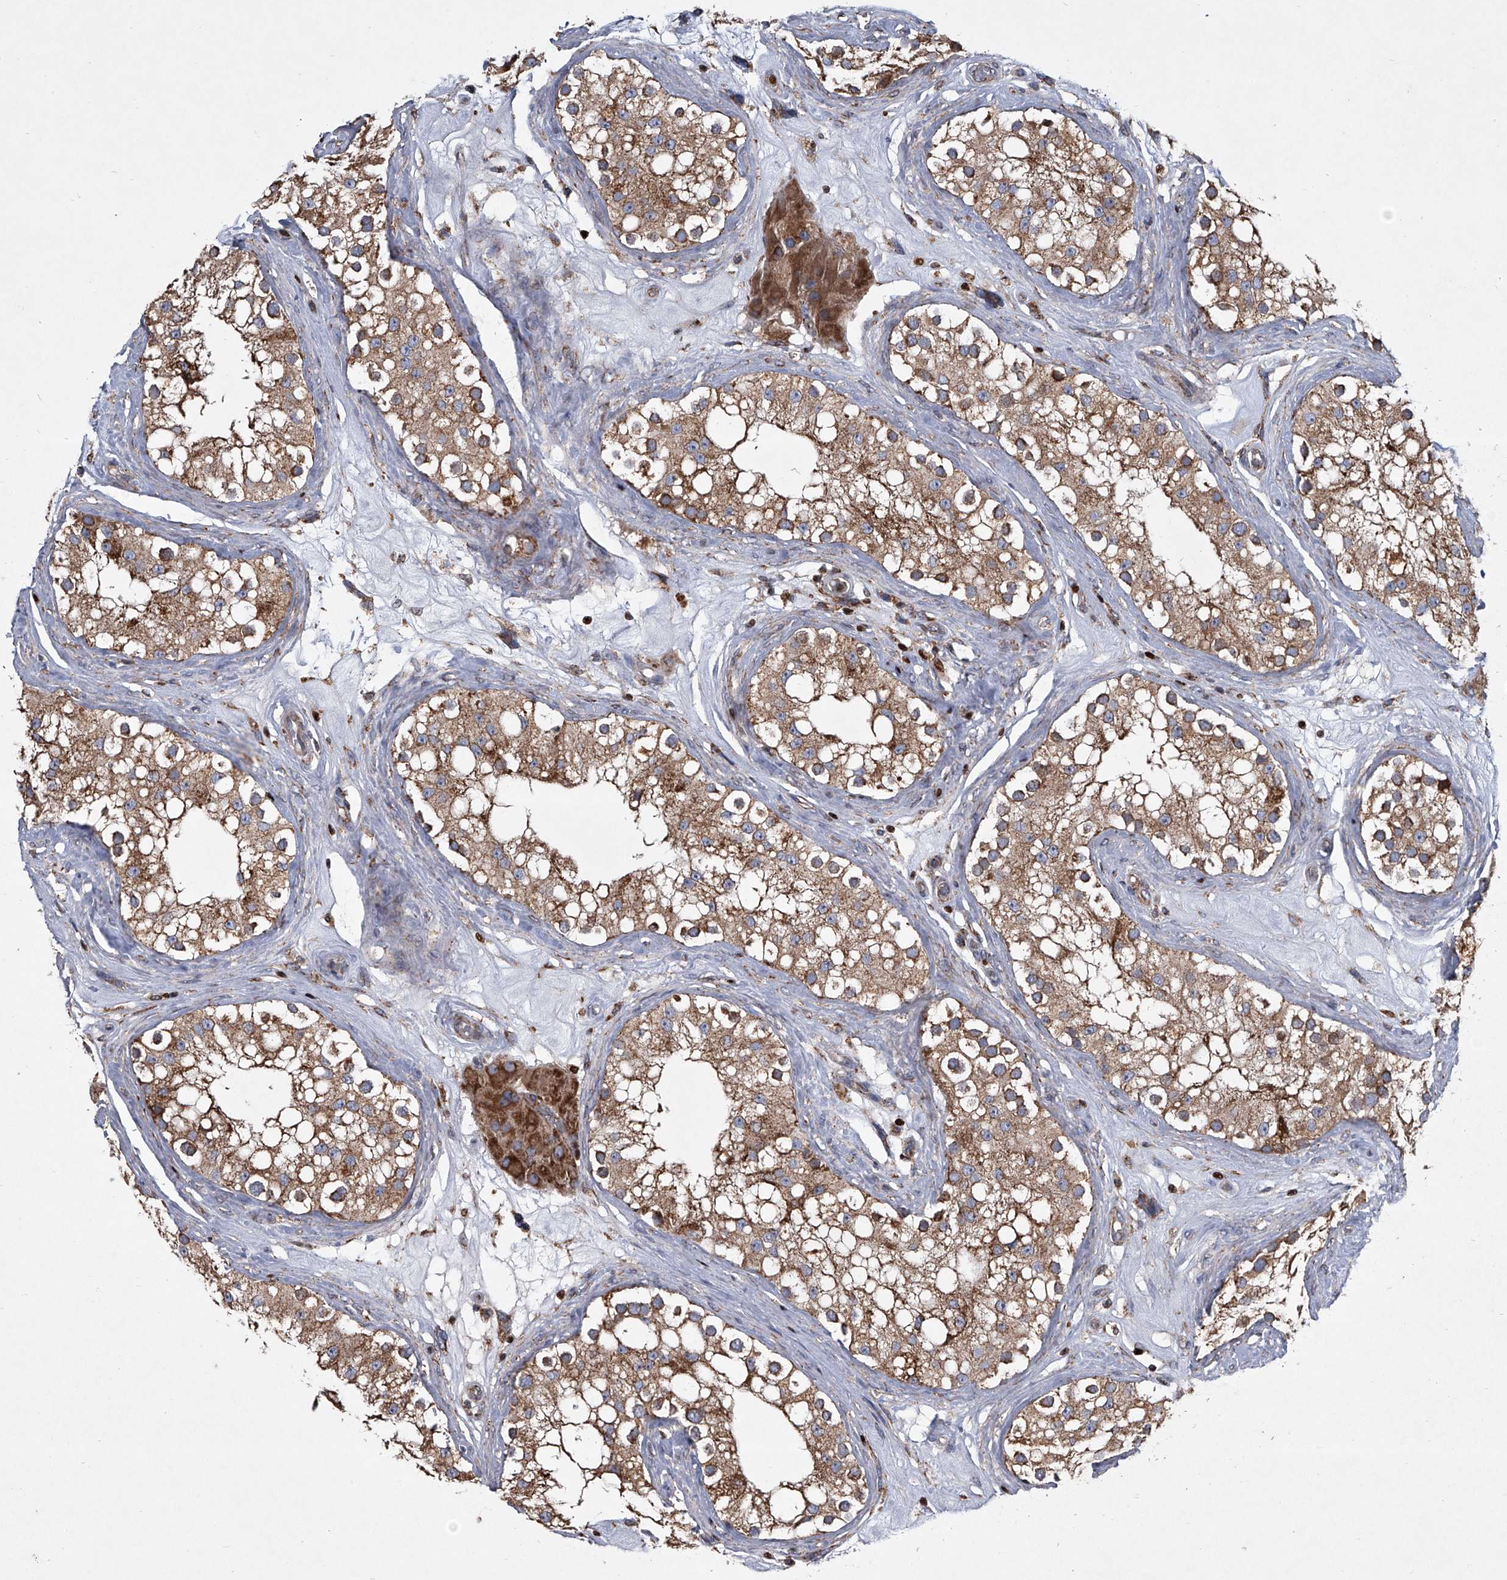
{"staining": {"intensity": "strong", "quantity": ">75%", "location": "cytoplasmic/membranous"}, "tissue": "testis", "cell_type": "Cells in seminiferous ducts", "image_type": "normal", "snomed": [{"axis": "morphology", "description": "Normal tissue, NOS"}, {"axis": "topography", "description": "Testis"}], "caption": "A micrograph of human testis stained for a protein reveals strong cytoplasmic/membranous brown staining in cells in seminiferous ducts.", "gene": "STRADA", "patient": {"sex": "male", "age": 84}}